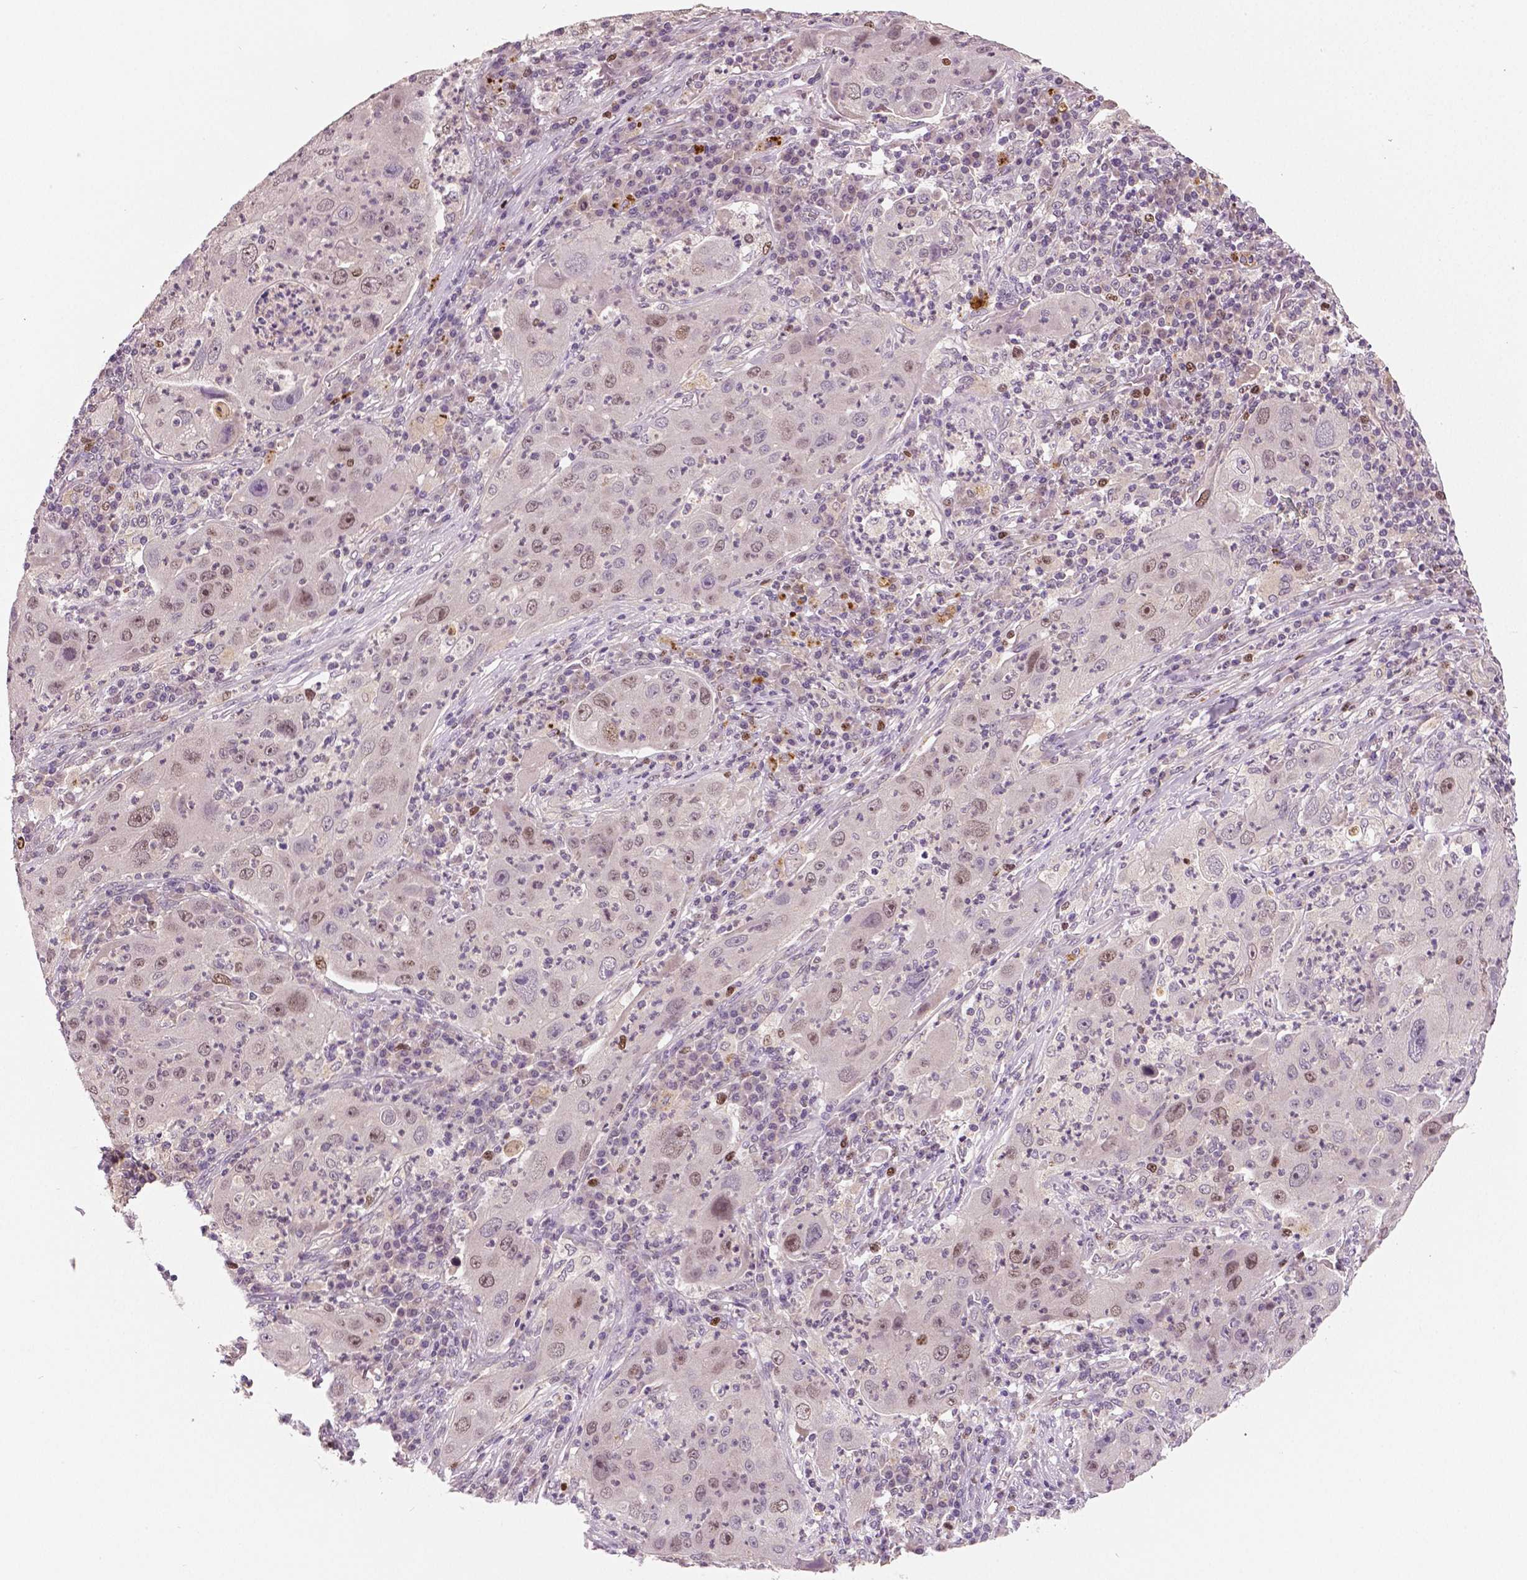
{"staining": {"intensity": "weak", "quantity": "25%-75%", "location": "nuclear"}, "tissue": "lung cancer", "cell_type": "Tumor cells", "image_type": "cancer", "snomed": [{"axis": "morphology", "description": "Squamous cell carcinoma, NOS"}, {"axis": "topography", "description": "Lung"}], "caption": "Immunohistochemistry (IHC) staining of squamous cell carcinoma (lung), which shows low levels of weak nuclear positivity in approximately 25%-75% of tumor cells indicating weak nuclear protein staining. The staining was performed using DAB (3,3'-diaminobenzidine) (brown) for protein detection and nuclei were counterstained in hematoxylin (blue).", "gene": "MKI67", "patient": {"sex": "female", "age": 59}}